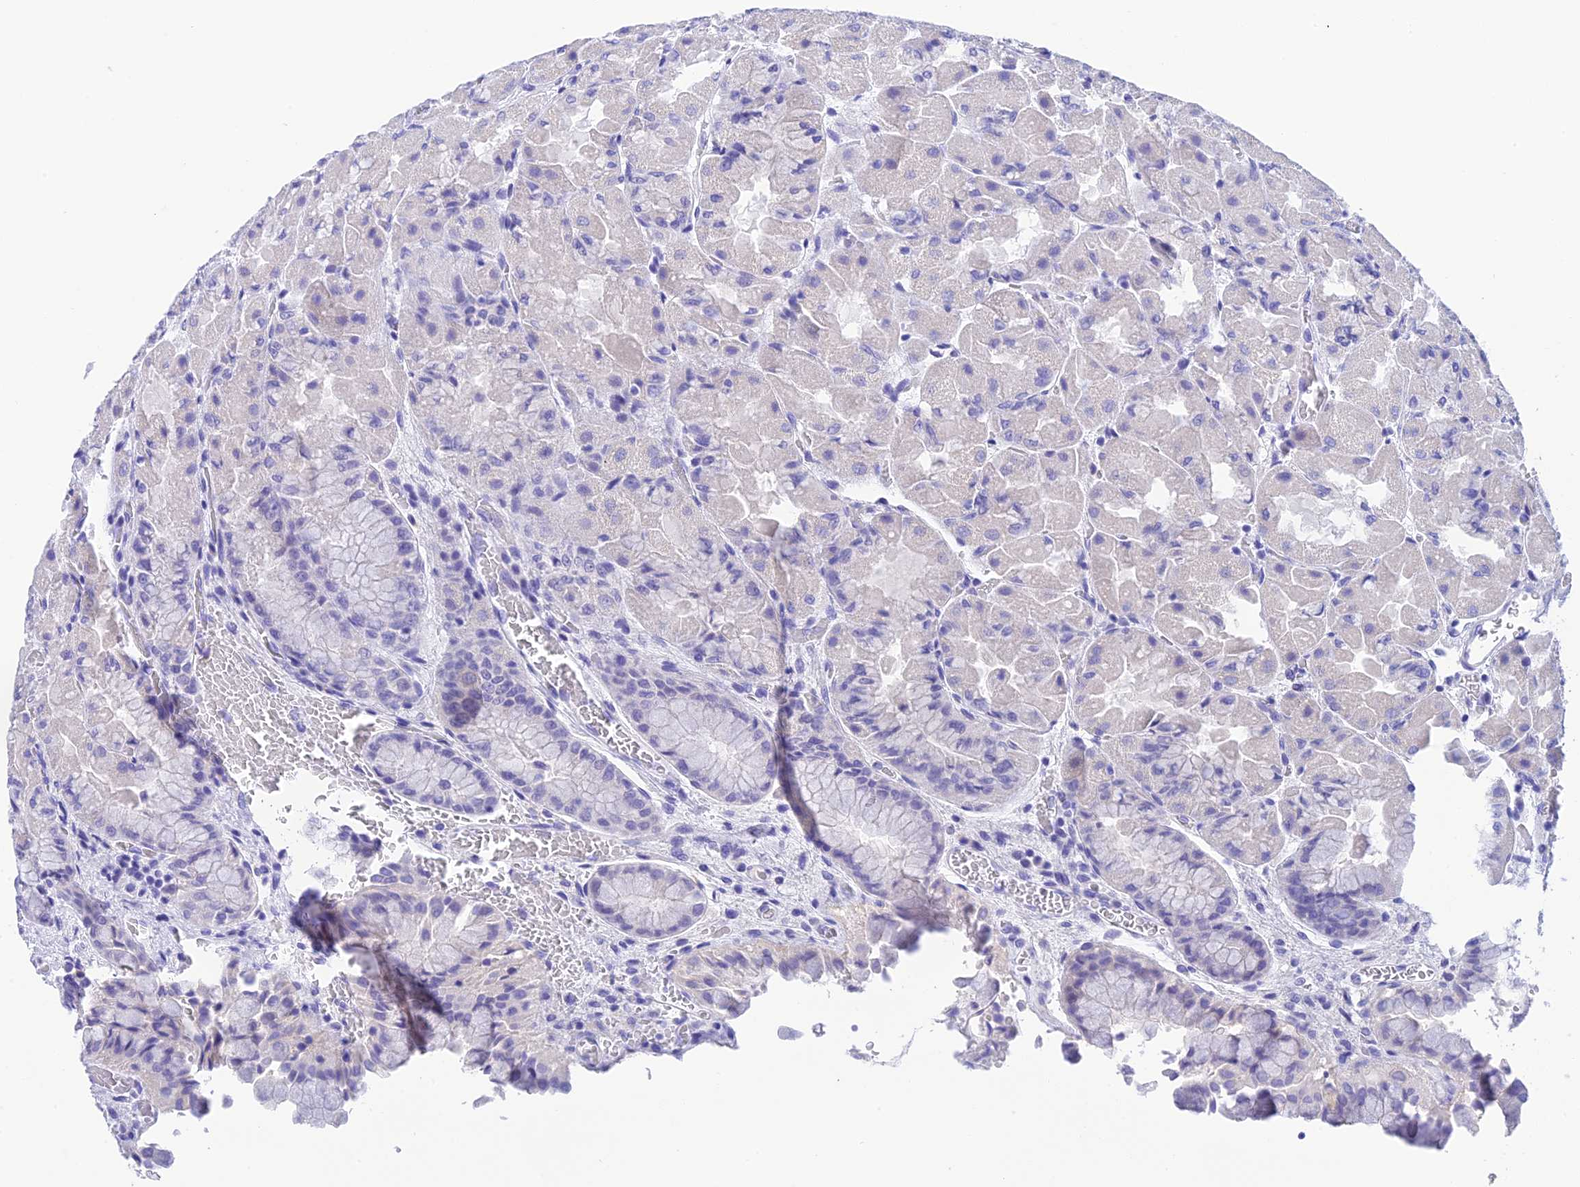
{"staining": {"intensity": "weak", "quantity": "25%-75%", "location": "cytoplasmic/membranous"}, "tissue": "stomach", "cell_type": "Glandular cells", "image_type": "normal", "snomed": [{"axis": "morphology", "description": "Normal tissue, NOS"}, {"axis": "topography", "description": "Stomach"}], "caption": "An image of stomach stained for a protein reveals weak cytoplasmic/membranous brown staining in glandular cells.", "gene": "KDELR3", "patient": {"sex": "female", "age": 61}}